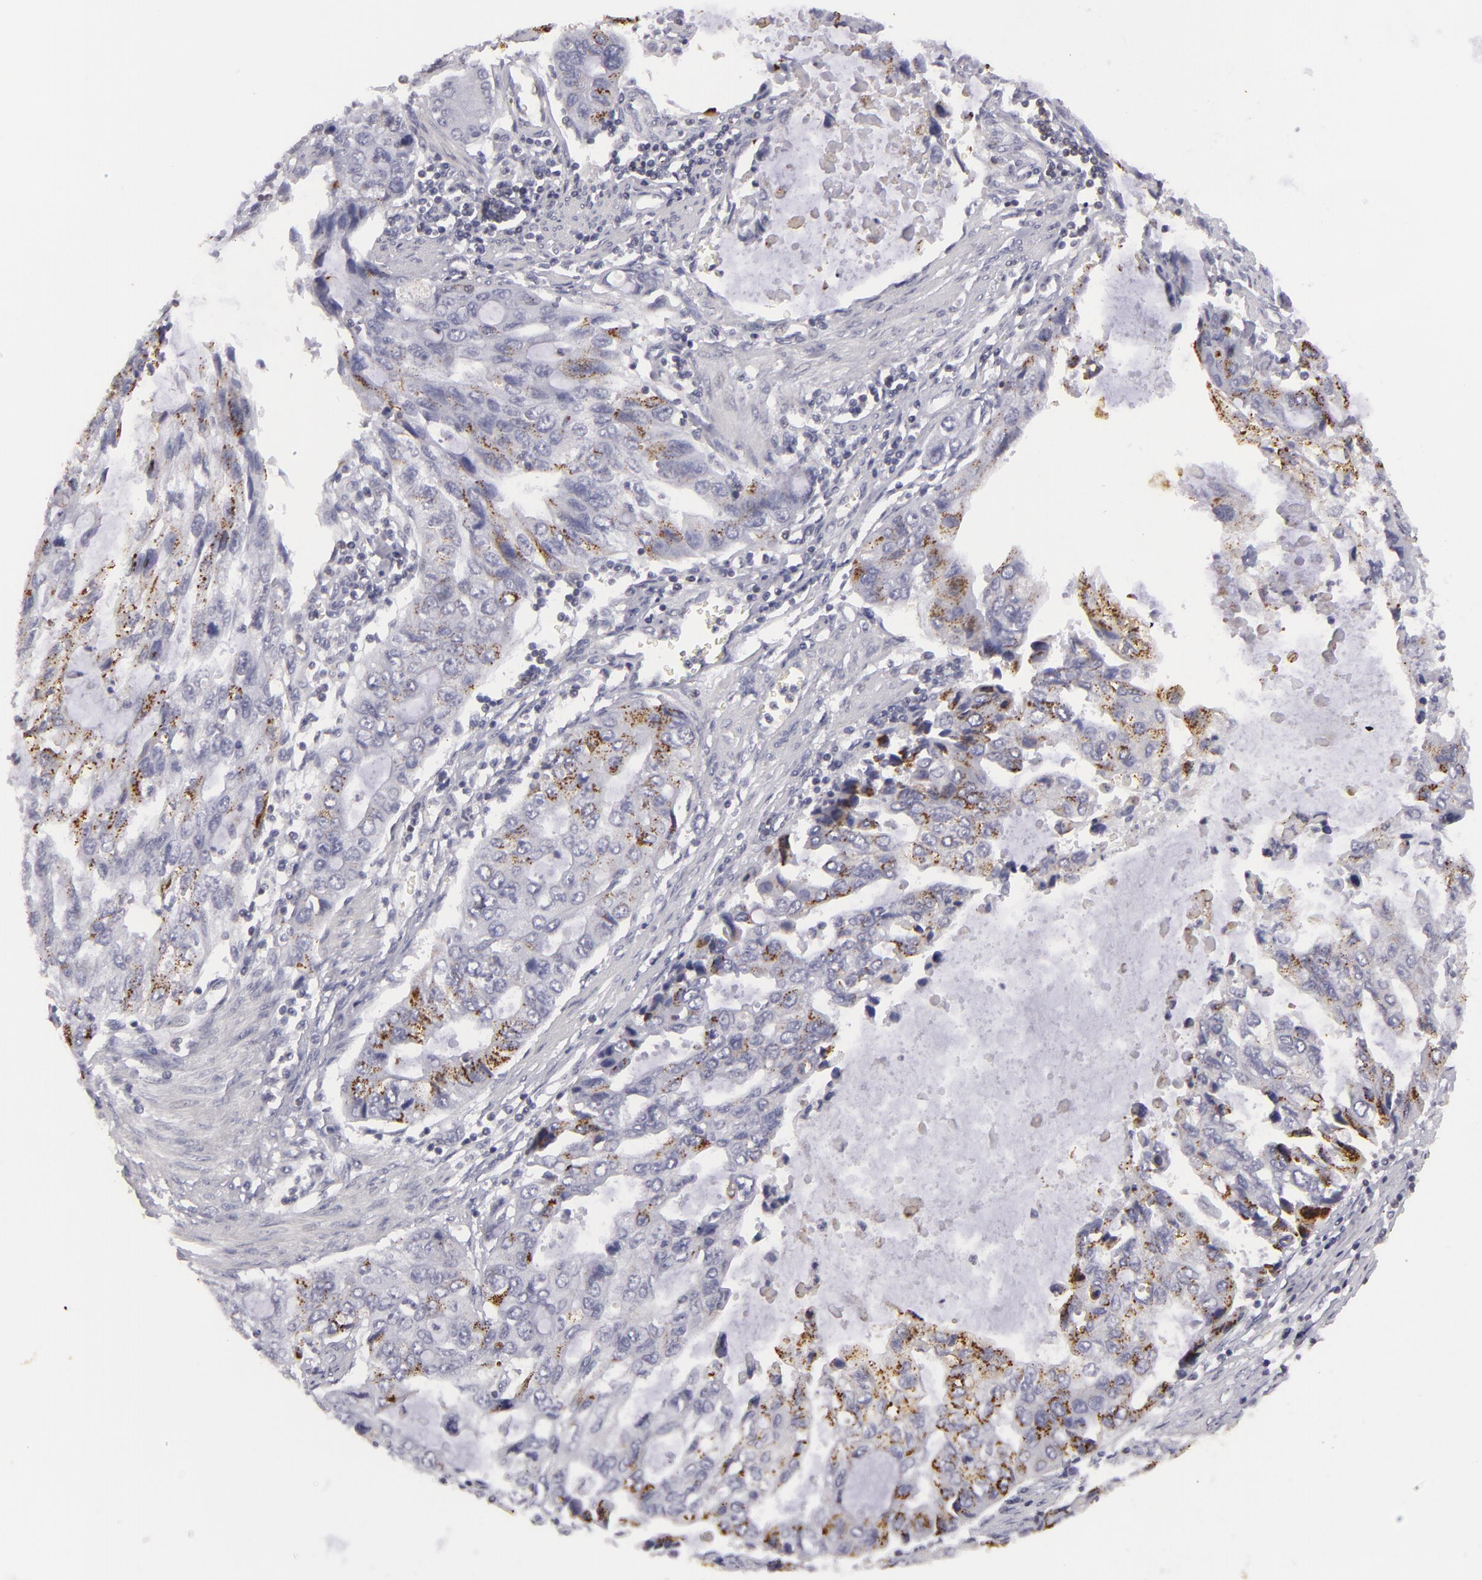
{"staining": {"intensity": "moderate", "quantity": ">75%", "location": "cytoplasmic/membranous"}, "tissue": "stomach cancer", "cell_type": "Tumor cells", "image_type": "cancer", "snomed": [{"axis": "morphology", "description": "Adenocarcinoma, NOS"}, {"axis": "topography", "description": "Stomach, upper"}], "caption": "Immunohistochemical staining of adenocarcinoma (stomach) demonstrates medium levels of moderate cytoplasmic/membranous positivity in approximately >75% of tumor cells.", "gene": "KCNAB2", "patient": {"sex": "female", "age": 52}}